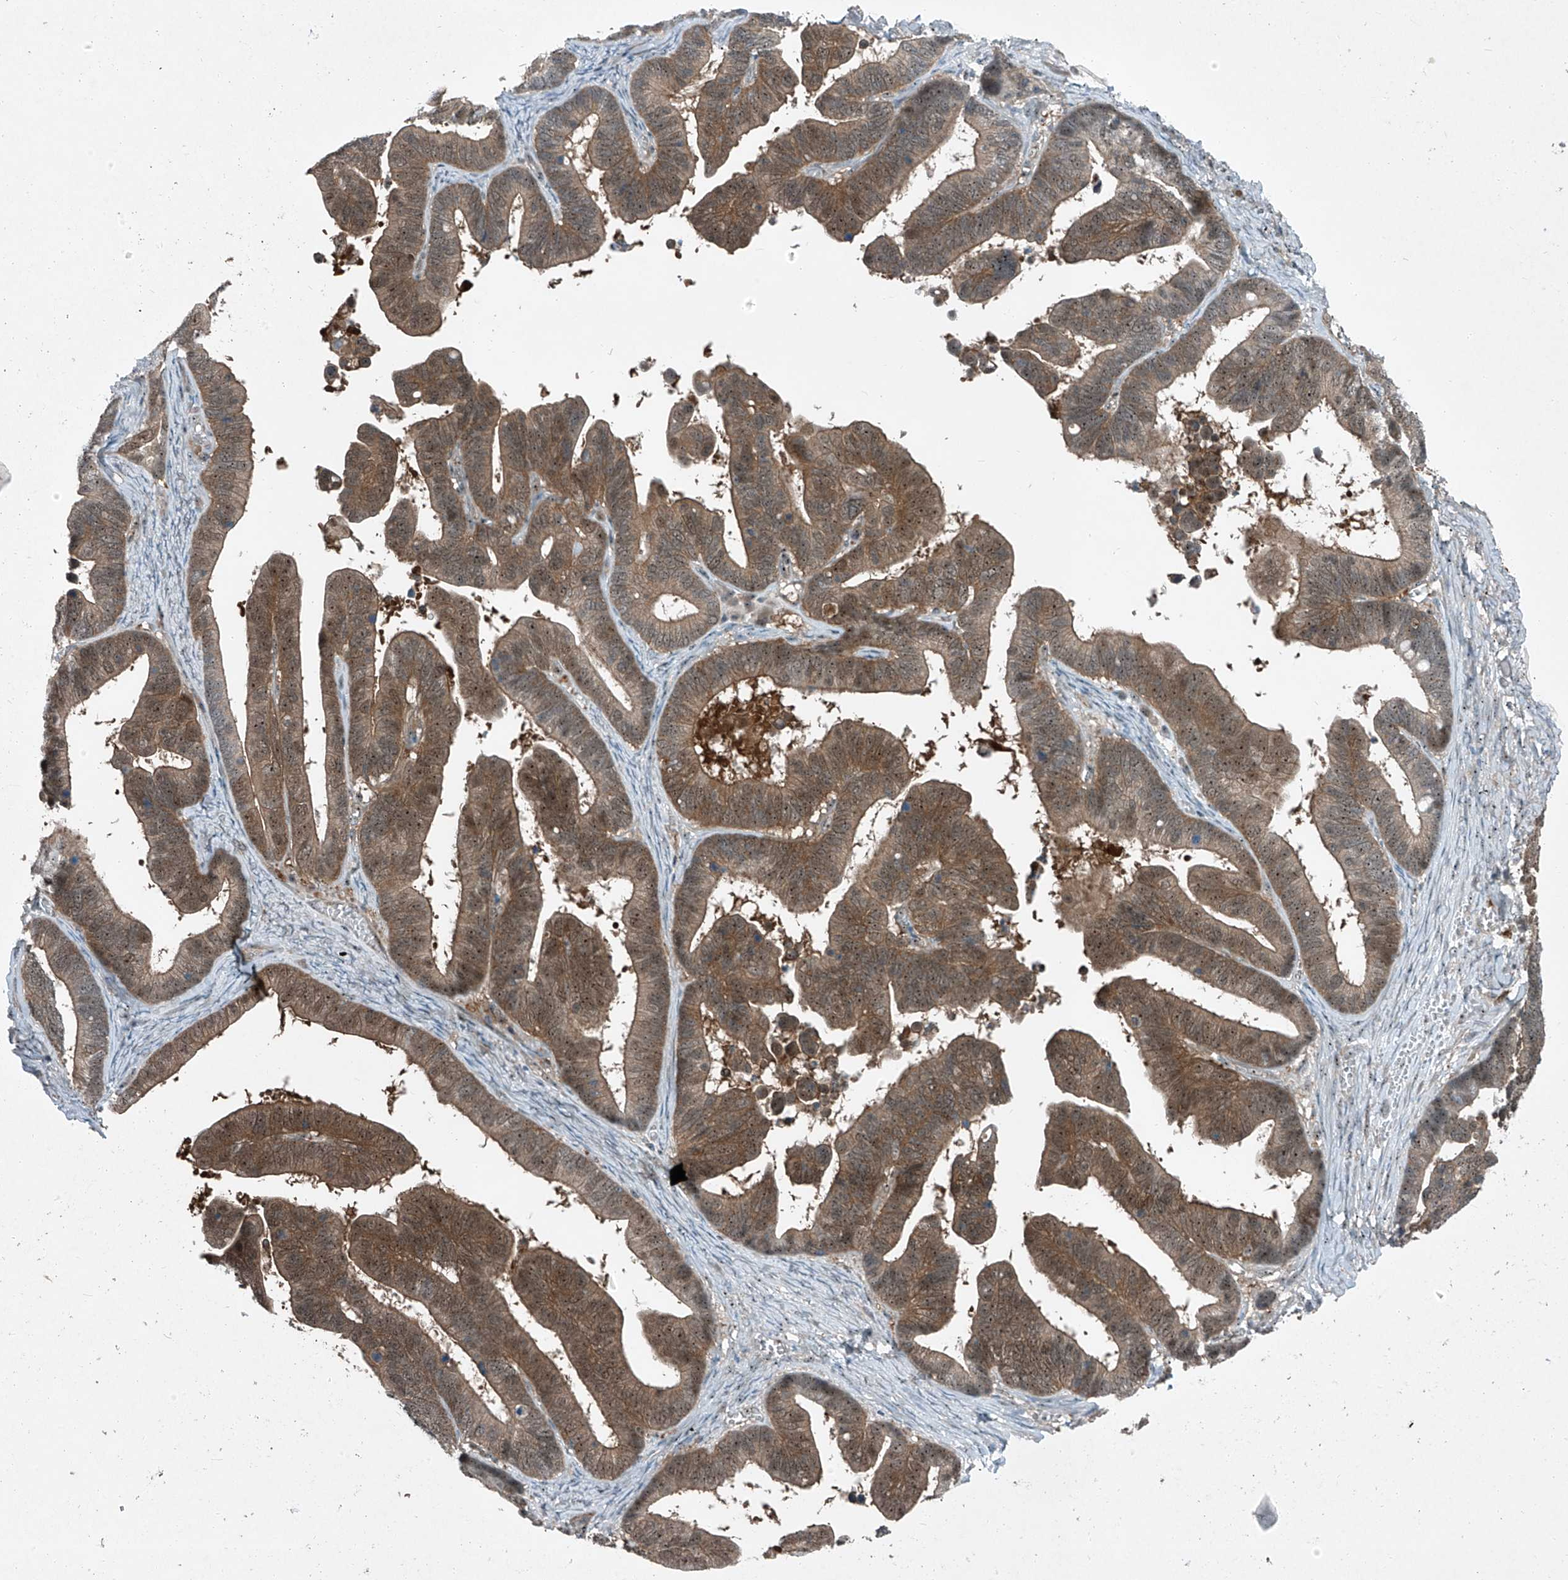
{"staining": {"intensity": "moderate", "quantity": ">75%", "location": "cytoplasmic/membranous,nuclear"}, "tissue": "ovarian cancer", "cell_type": "Tumor cells", "image_type": "cancer", "snomed": [{"axis": "morphology", "description": "Cystadenocarcinoma, serous, NOS"}, {"axis": "topography", "description": "Ovary"}], "caption": "DAB (3,3'-diaminobenzidine) immunohistochemical staining of human ovarian serous cystadenocarcinoma demonstrates moderate cytoplasmic/membranous and nuclear protein staining in about >75% of tumor cells.", "gene": "PPCS", "patient": {"sex": "female", "age": 56}}